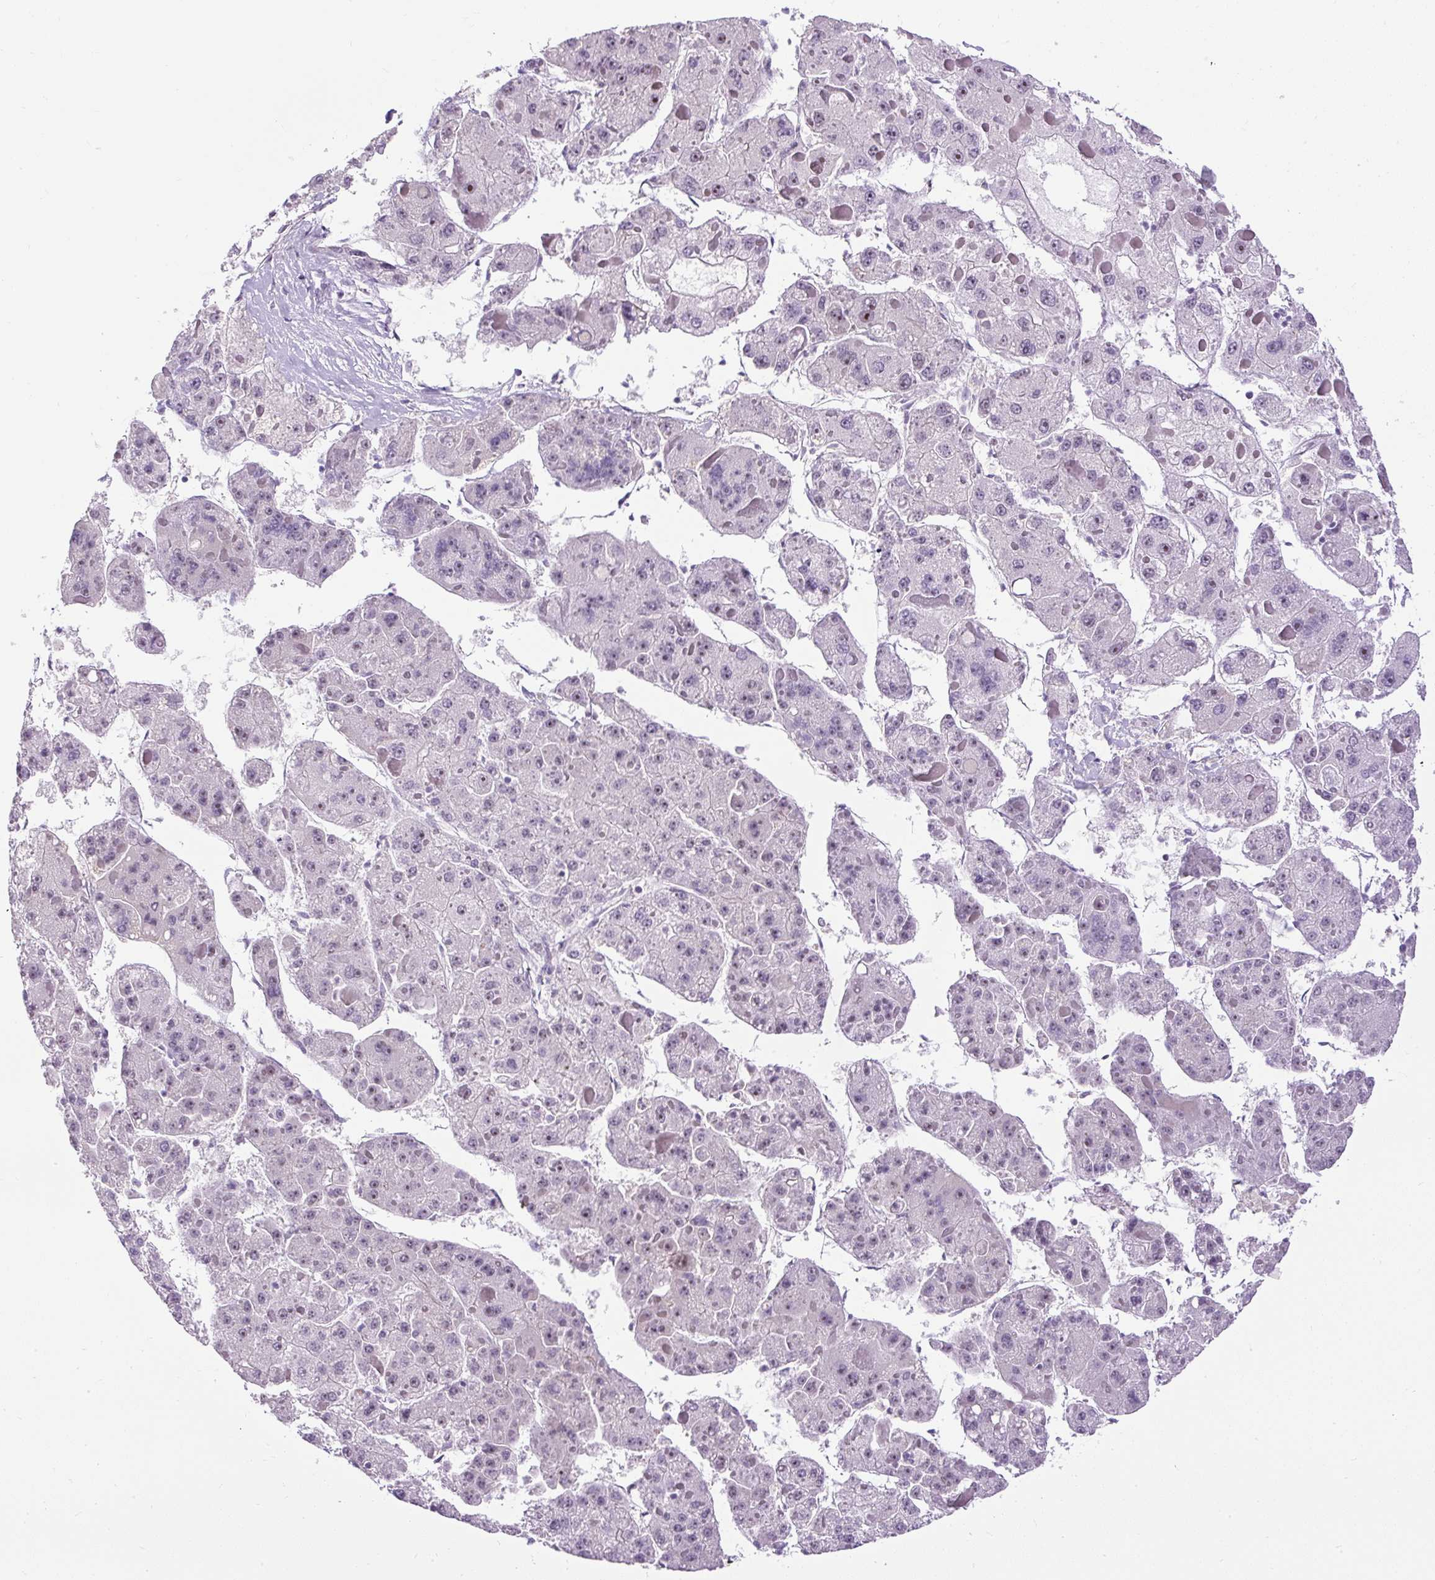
{"staining": {"intensity": "moderate", "quantity": "<25%", "location": "nuclear"}, "tissue": "liver cancer", "cell_type": "Tumor cells", "image_type": "cancer", "snomed": [{"axis": "morphology", "description": "Carcinoma, Hepatocellular, NOS"}, {"axis": "topography", "description": "Liver"}], "caption": "Liver cancer (hepatocellular carcinoma) tissue exhibits moderate nuclear positivity in approximately <25% of tumor cells Nuclei are stained in blue.", "gene": "ARHGEF18", "patient": {"sex": "female", "age": 73}}